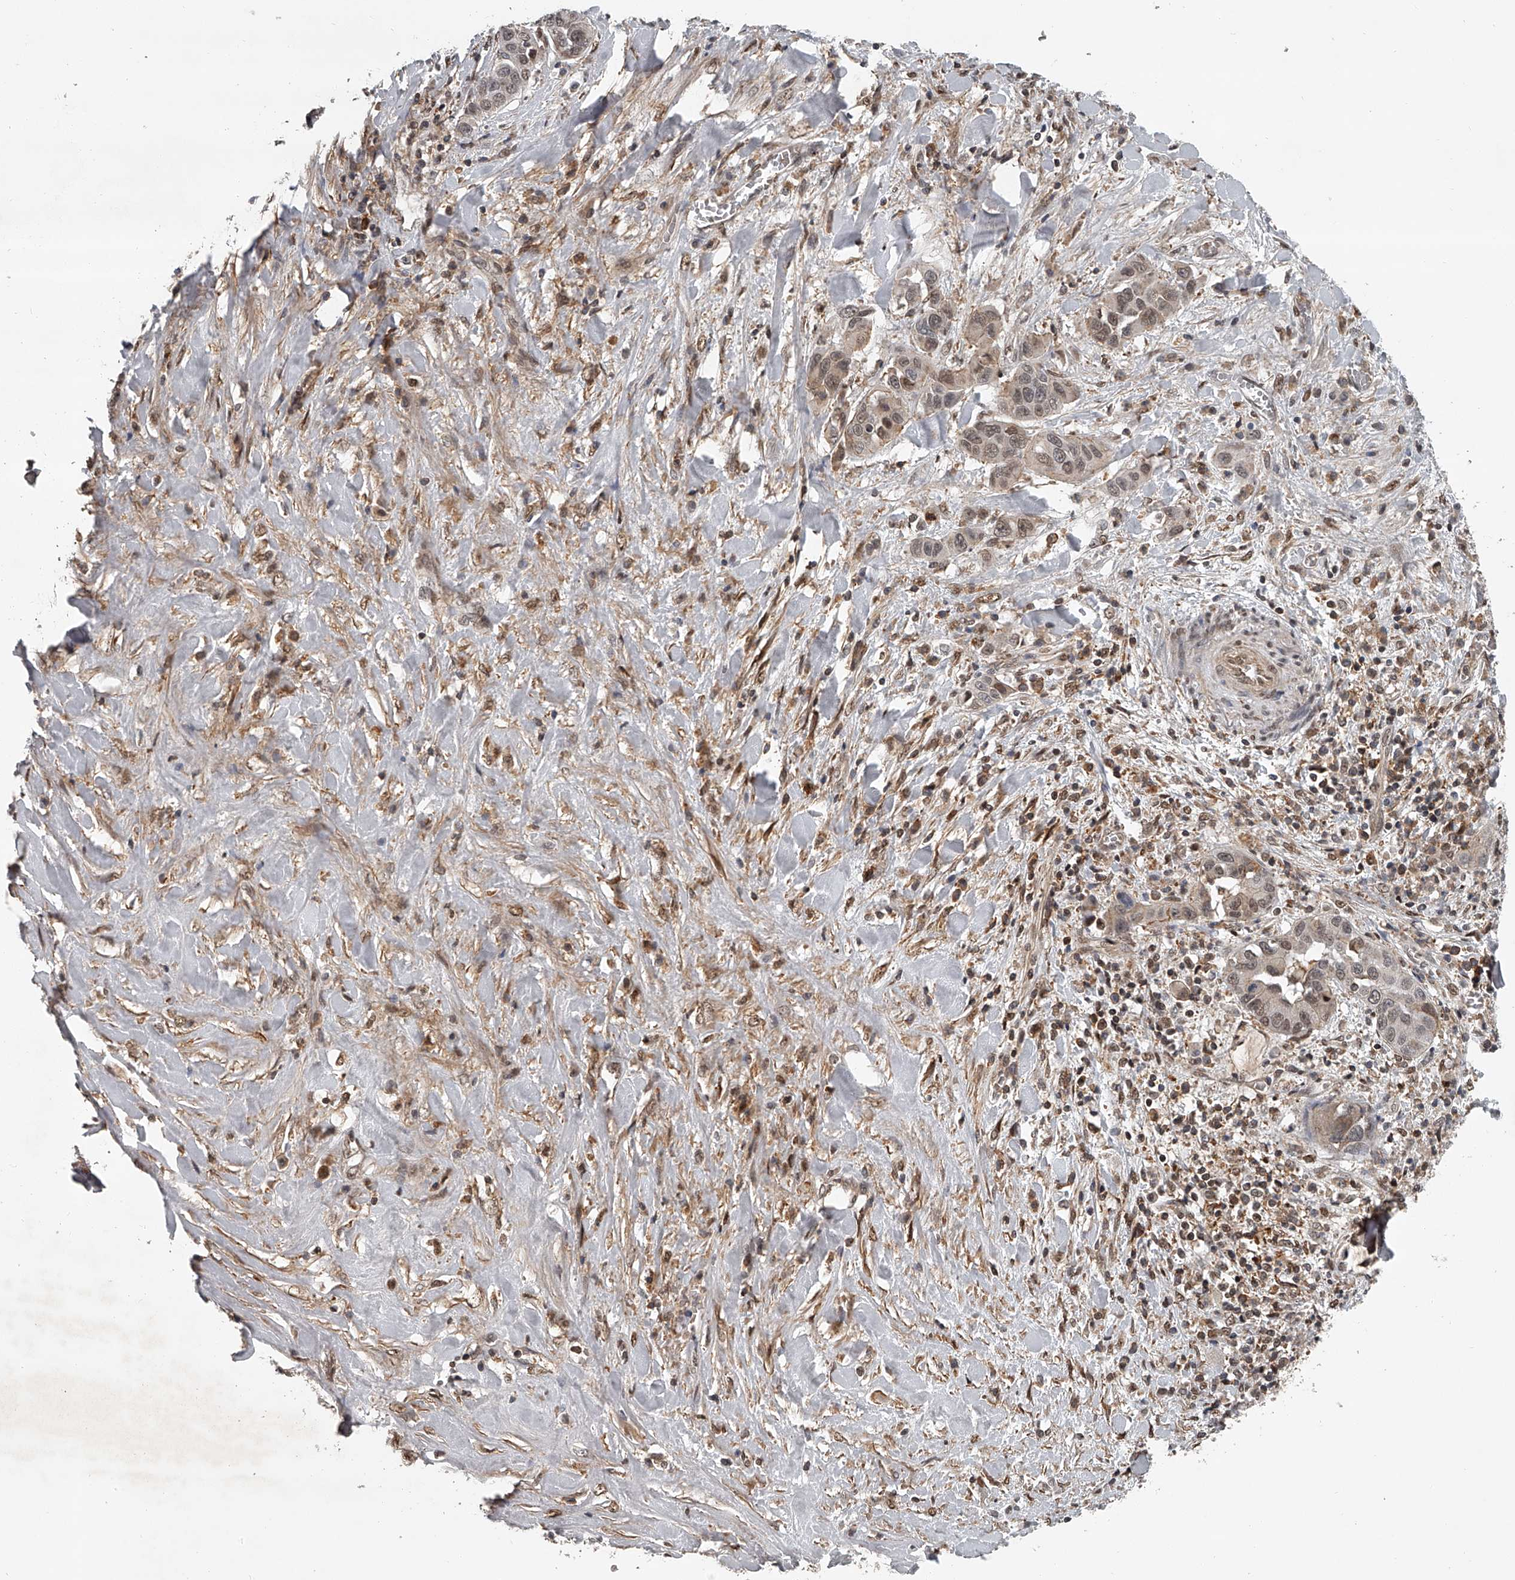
{"staining": {"intensity": "moderate", "quantity": ">75%", "location": "nuclear"}, "tissue": "liver cancer", "cell_type": "Tumor cells", "image_type": "cancer", "snomed": [{"axis": "morphology", "description": "Cholangiocarcinoma"}, {"axis": "topography", "description": "Liver"}], "caption": "An immunohistochemistry (IHC) micrograph of neoplastic tissue is shown. Protein staining in brown shows moderate nuclear positivity in liver cancer (cholangiocarcinoma) within tumor cells. (DAB IHC, brown staining for protein, blue staining for nuclei).", "gene": "PLEKHG1", "patient": {"sex": "female", "age": 52}}